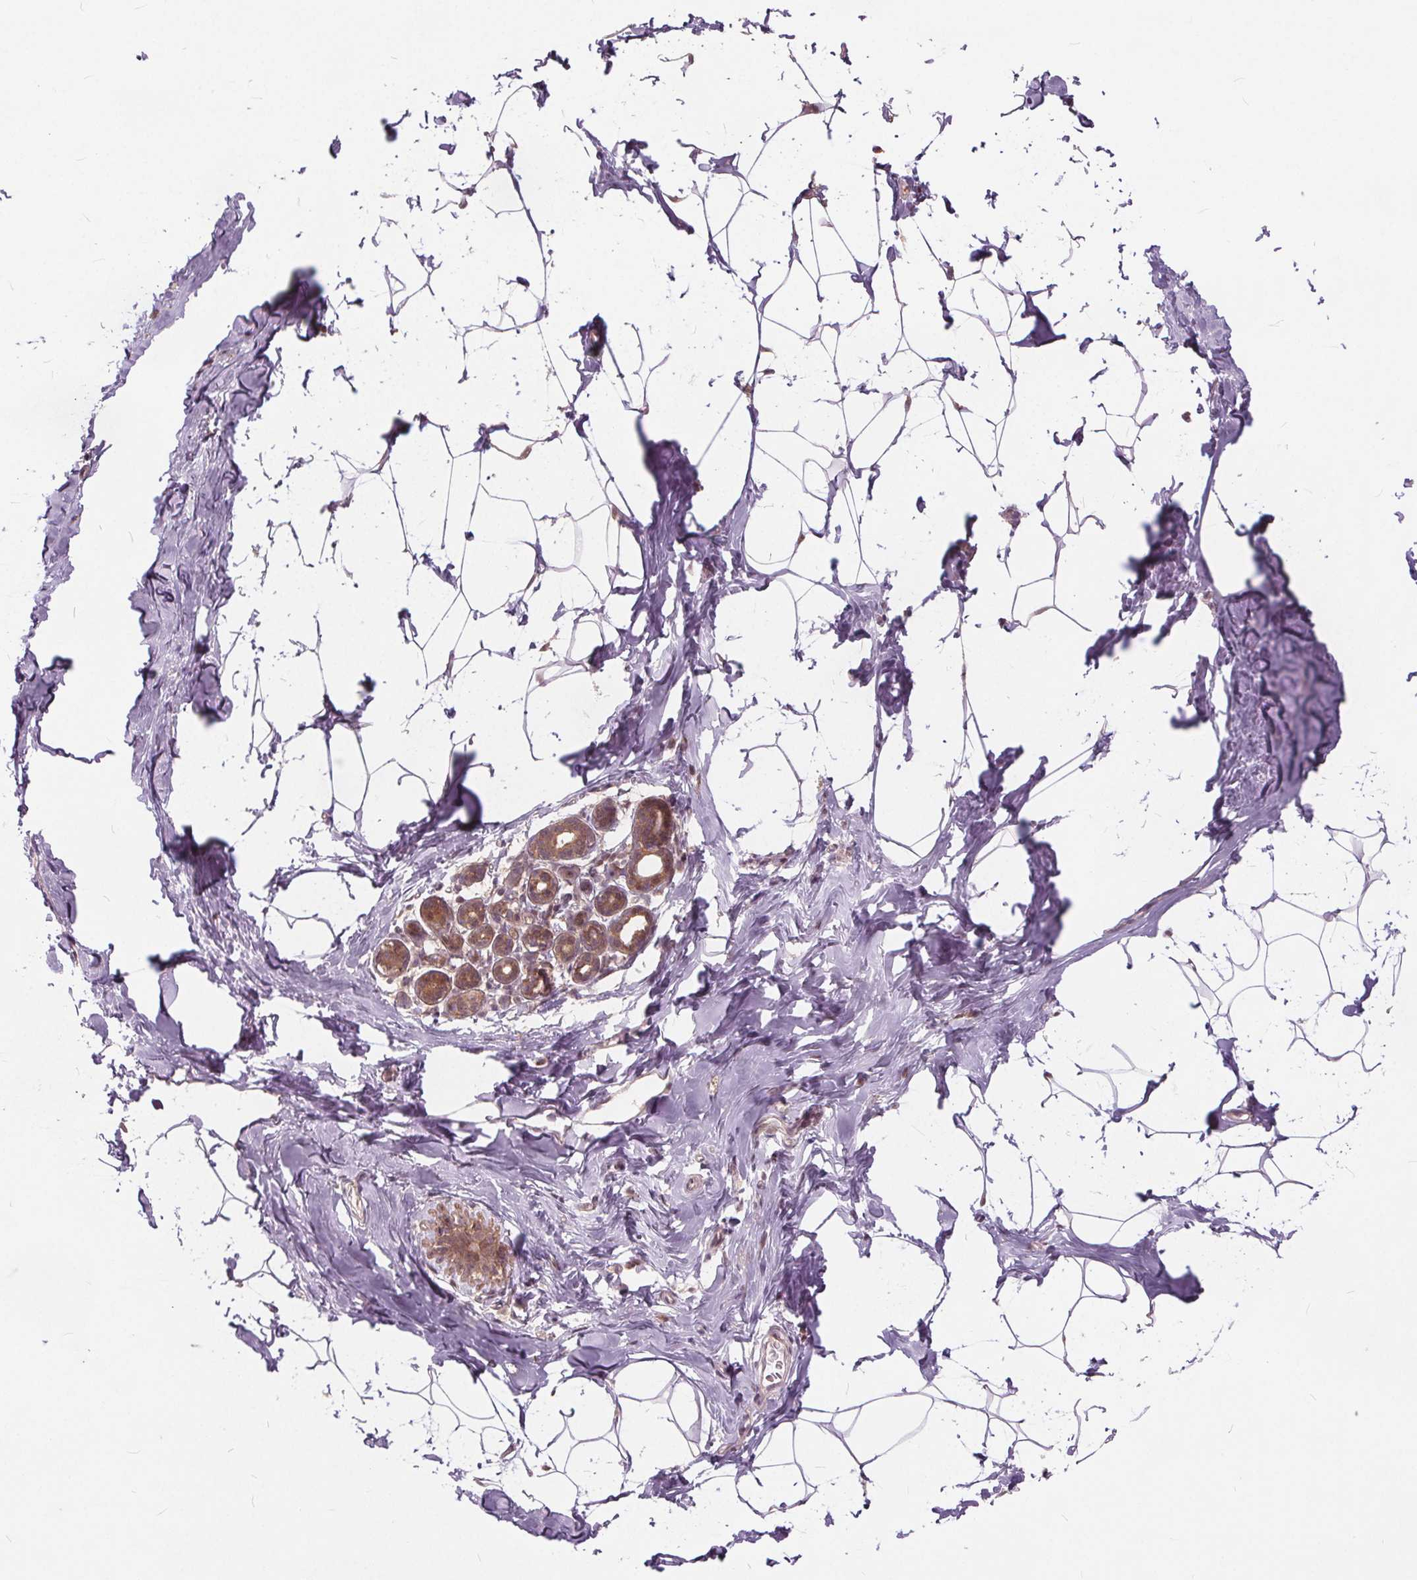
{"staining": {"intensity": "weak", "quantity": "25%-75%", "location": "cytoplasmic/membranous,nuclear"}, "tissue": "breast", "cell_type": "Adipocytes", "image_type": "normal", "snomed": [{"axis": "morphology", "description": "Normal tissue, NOS"}, {"axis": "topography", "description": "Breast"}], "caption": "Breast stained with DAB (3,3'-diaminobenzidine) immunohistochemistry (IHC) exhibits low levels of weak cytoplasmic/membranous,nuclear staining in approximately 25%-75% of adipocytes. (Brightfield microscopy of DAB IHC at high magnification).", "gene": "HIF1AN", "patient": {"sex": "female", "age": 32}}